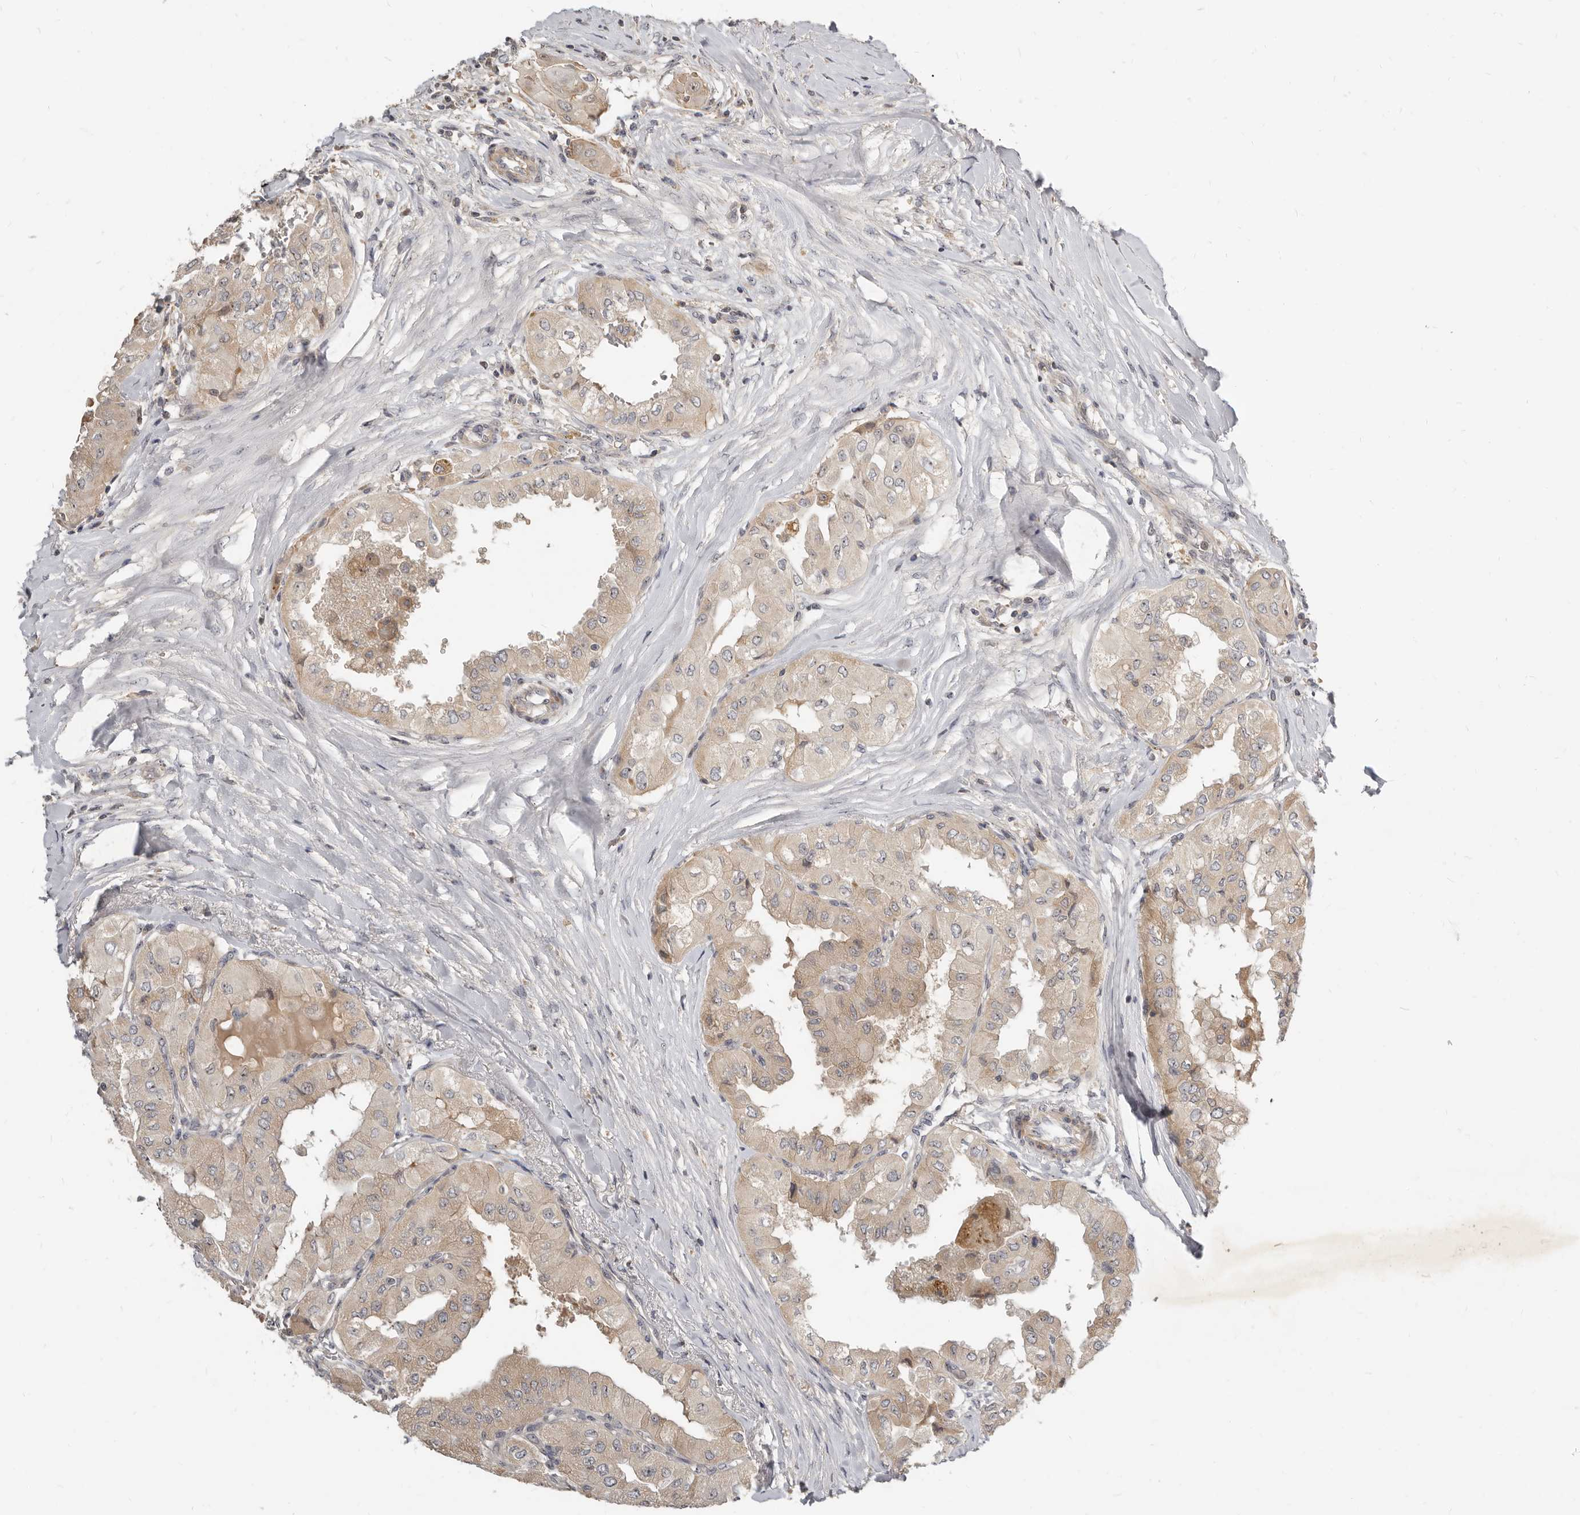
{"staining": {"intensity": "negative", "quantity": "none", "location": "none"}, "tissue": "thyroid cancer", "cell_type": "Tumor cells", "image_type": "cancer", "snomed": [{"axis": "morphology", "description": "Papillary adenocarcinoma, NOS"}, {"axis": "topography", "description": "Thyroid gland"}], "caption": "DAB immunohistochemical staining of human thyroid papillary adenocarcinoma displays no significant expression in tumor cells.", "gene": "MICALL2", "patient": {"sex": "female", "age": 59}}